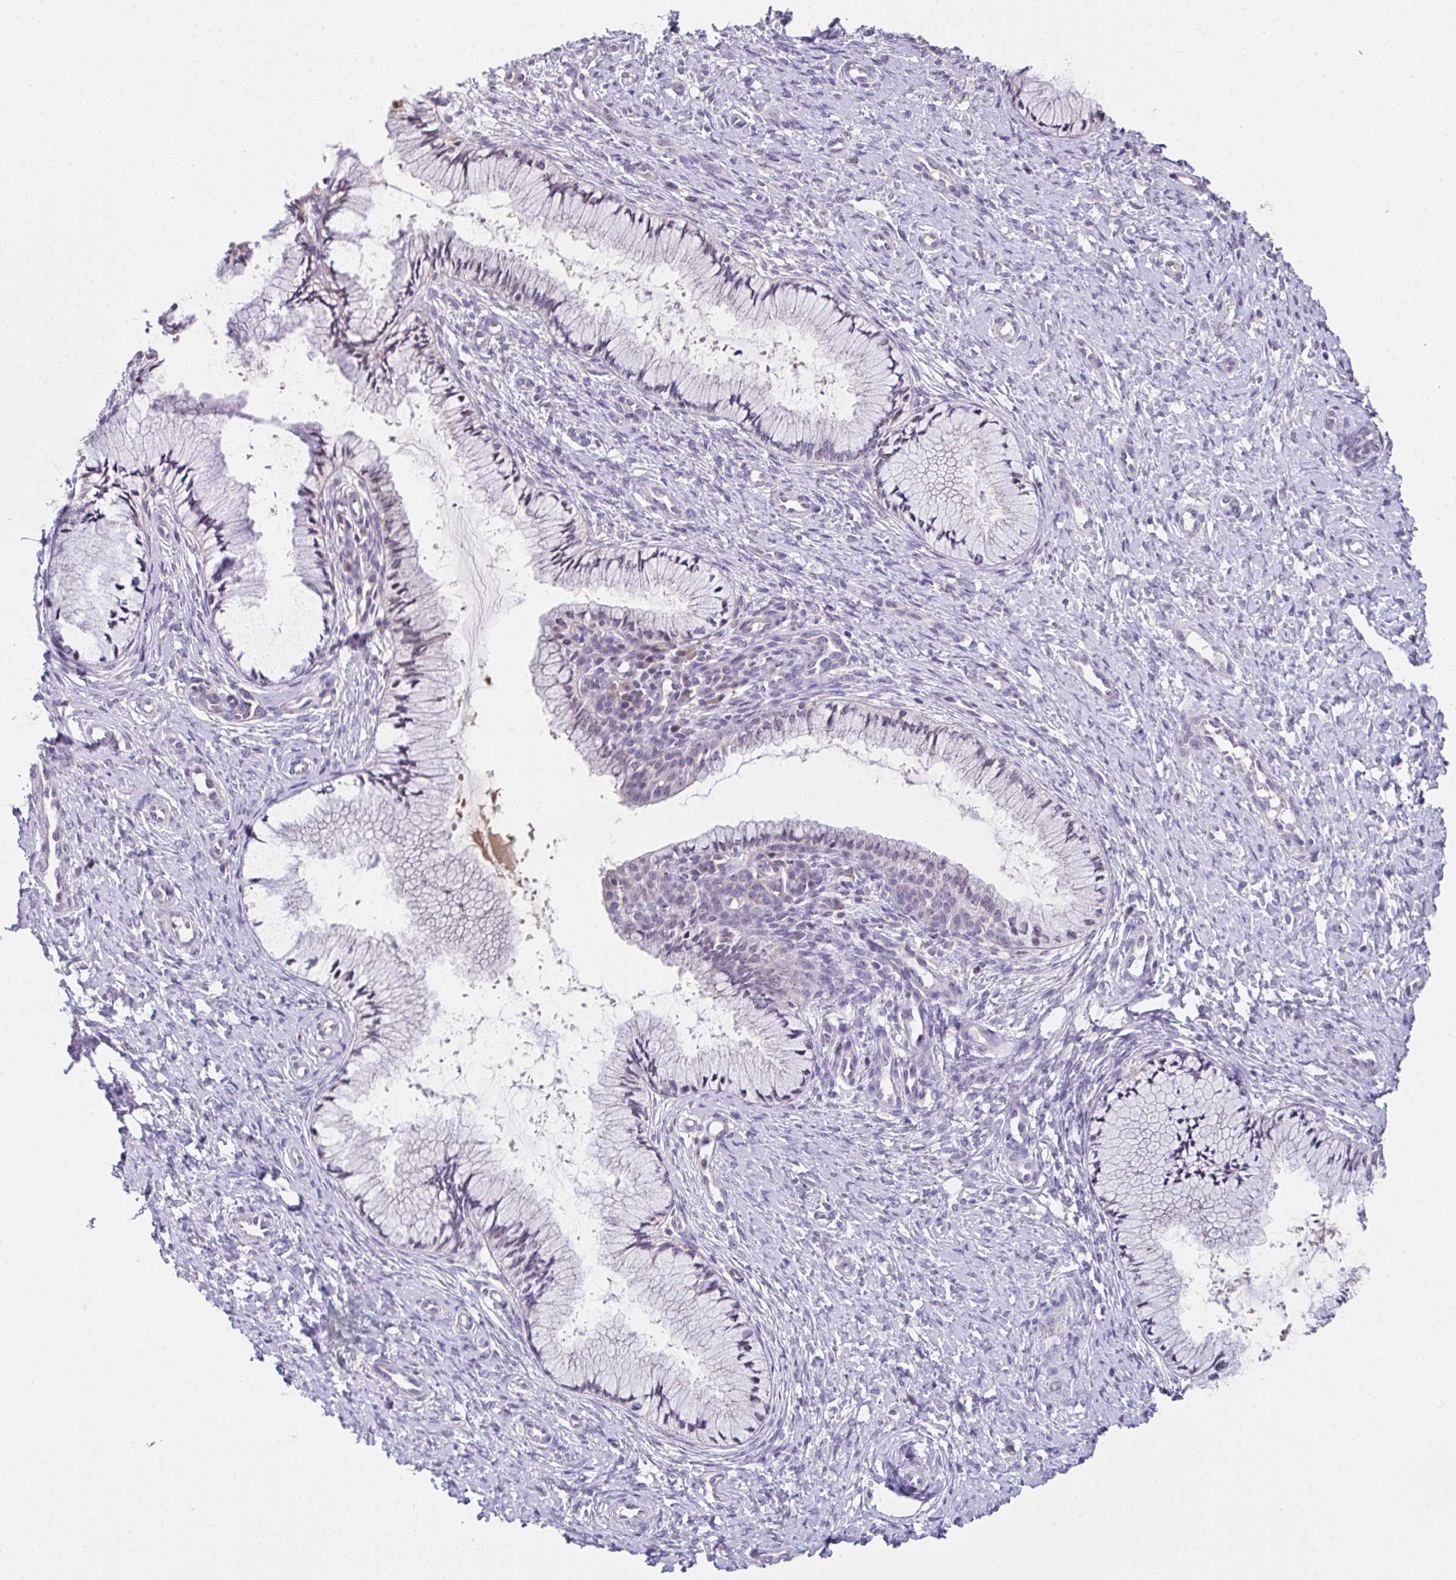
{"staining": {"intensity": "weak", "quantity": "<25%", "location": "nuclear"}, "tissue": "cervix", "cell_type": "Glandular cells", "image_type": "normal", "snomed": [{"axis": "morphology", "description": "Normal tissue, NOS"}, {"axis": "topography", "description": "Cervix"}], "caption": "This is an immunohistochemistry (IHC) micrograph of normal cervix. There is no staining in glandular cells.", "gene": "GLTPD2", "patient": {"sex": "female", "age": 37}}